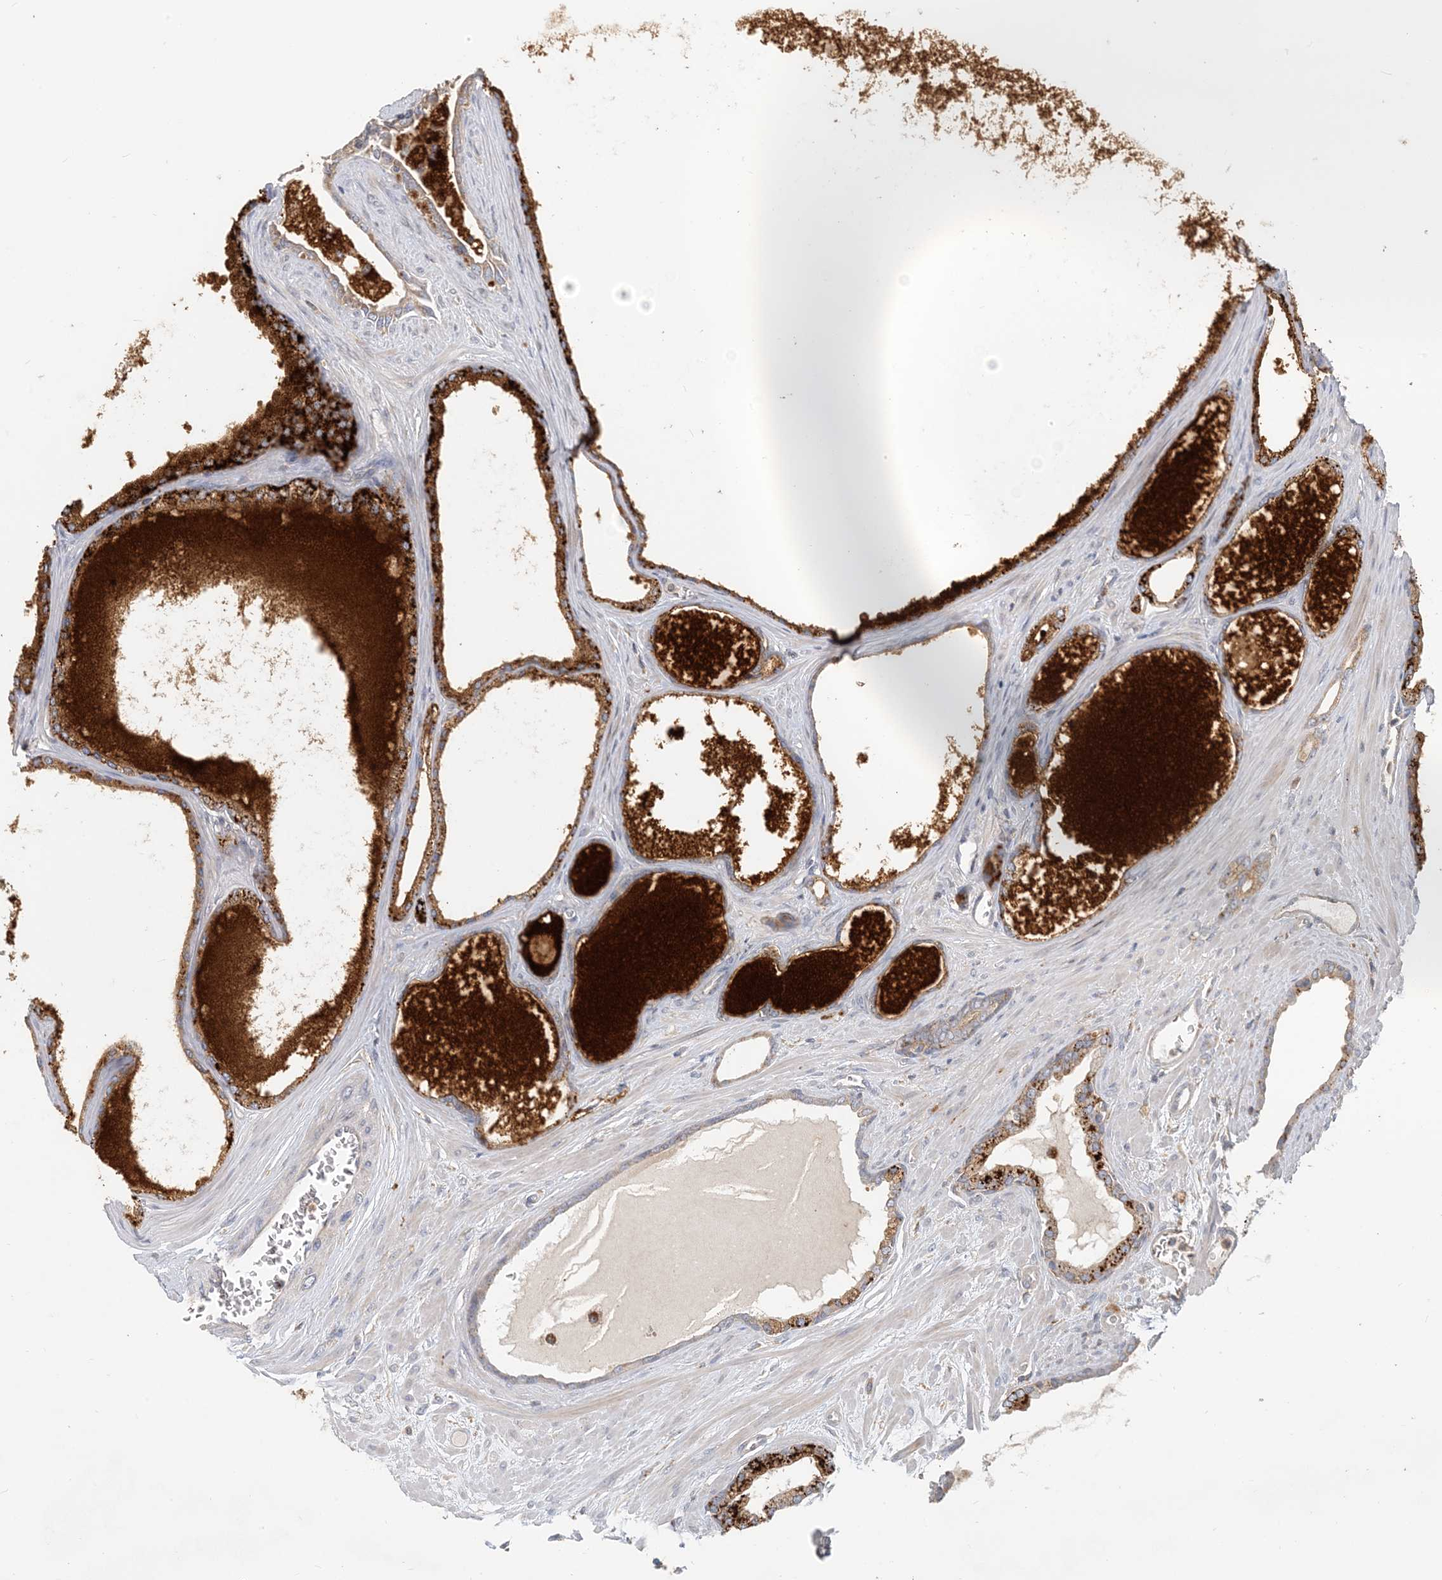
{"staining": {"intensity": "strong", "quantity": "25%-75%", "location": "cytoplasmic/membranous"}, "tissue": "prostate cancer", "cell_type": "Tumor cells", "image_type": "cancer", "snomed": [{"axis": "morphology", "description": "Adenocarcinoma, Low grade"}, {"axis": "topography", "description": "Prostate"}], "caption": "This histopathology image demonstrates prostate cancer stained with IHC to label a protein in brown. The cytoplasmic/membranous of tumor cells show strong positivity for the protein. Nuclei are counter-stained blue.", "gene": "SPPL2A", "patient": {"sex": "male", "age": 70}}